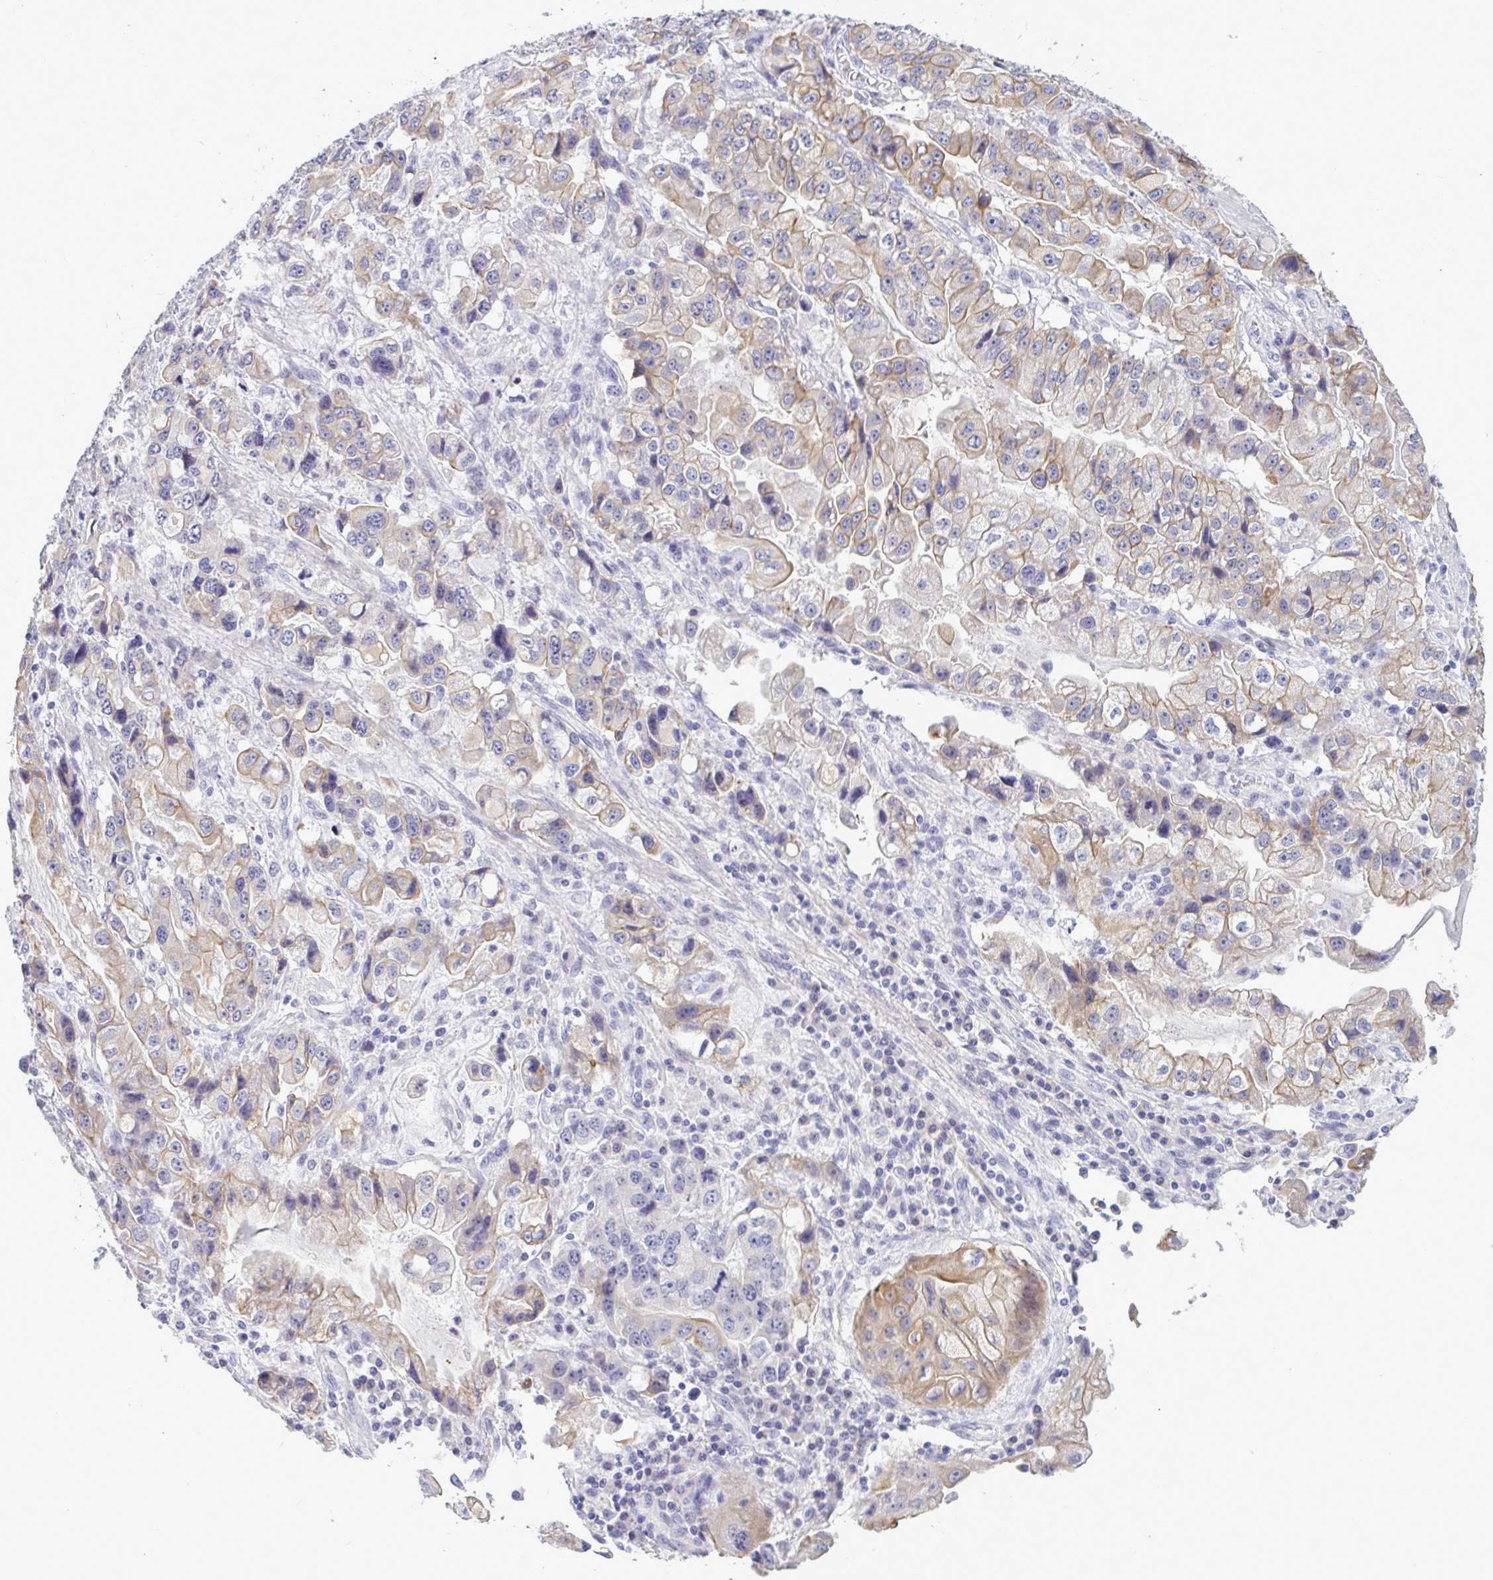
{"staining": {"intensity": "weak", "quantity": "25%-75%", "location": "cytoplasmic/membranous"}, "tissue": "stomach cancer", "cell_type": "Tumor cells", "image_type": "cancer", "snomed": [{"axis": "morphology", "description": "Adenocarcinoma, NOS"}, {"axis": "topography", "description": "Stomach, lower"}], "caption": "Weak cytoplasmic/membranous protein expression is appreciated in approximately 25%-75% of tumor cells in stomach cancer.", "gene": "TENT5D", "patient": {"sex": "female", "age": 93}}